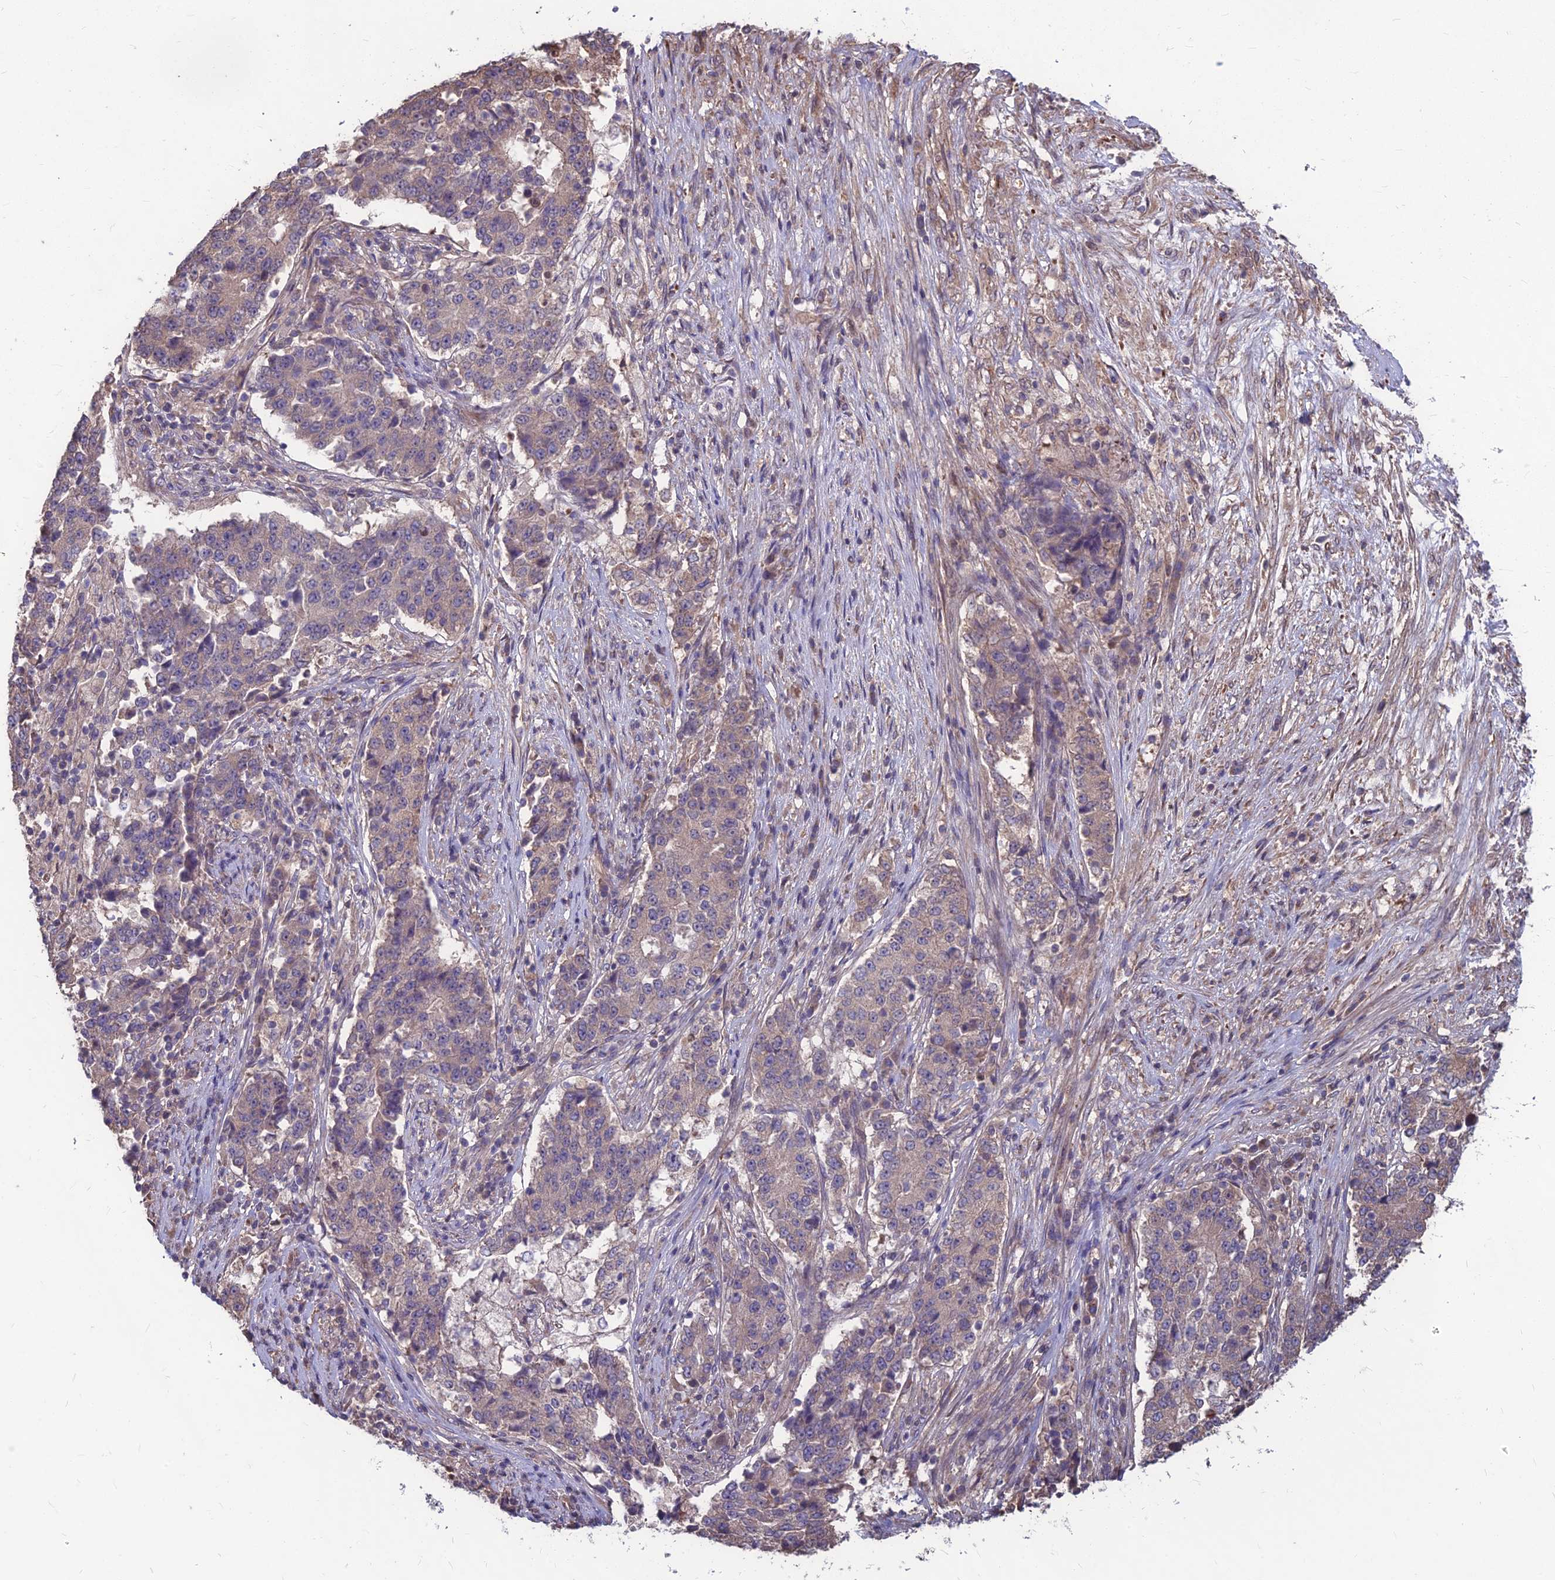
{"staining": {"intensity": "weak", "quantity": "<25%", "location": "cytoplasmic/membranous"}, "tissue": "stomach cancer", "cell_type": "Tumor cells", "image_type": "cancer", "snomed": [{"axis": "morphology", "description": "Adenocarcinoma, NOS"}, {"axis": "topography", "description": "Stomach"}], "caption": "This is an immunohistochemistry (IHC) micrograph of human adenocarcinoma (stomach). There is no expression in tumor cells.", "gene": "LSM6", "patient": {"sex": "male", "age": 59}}